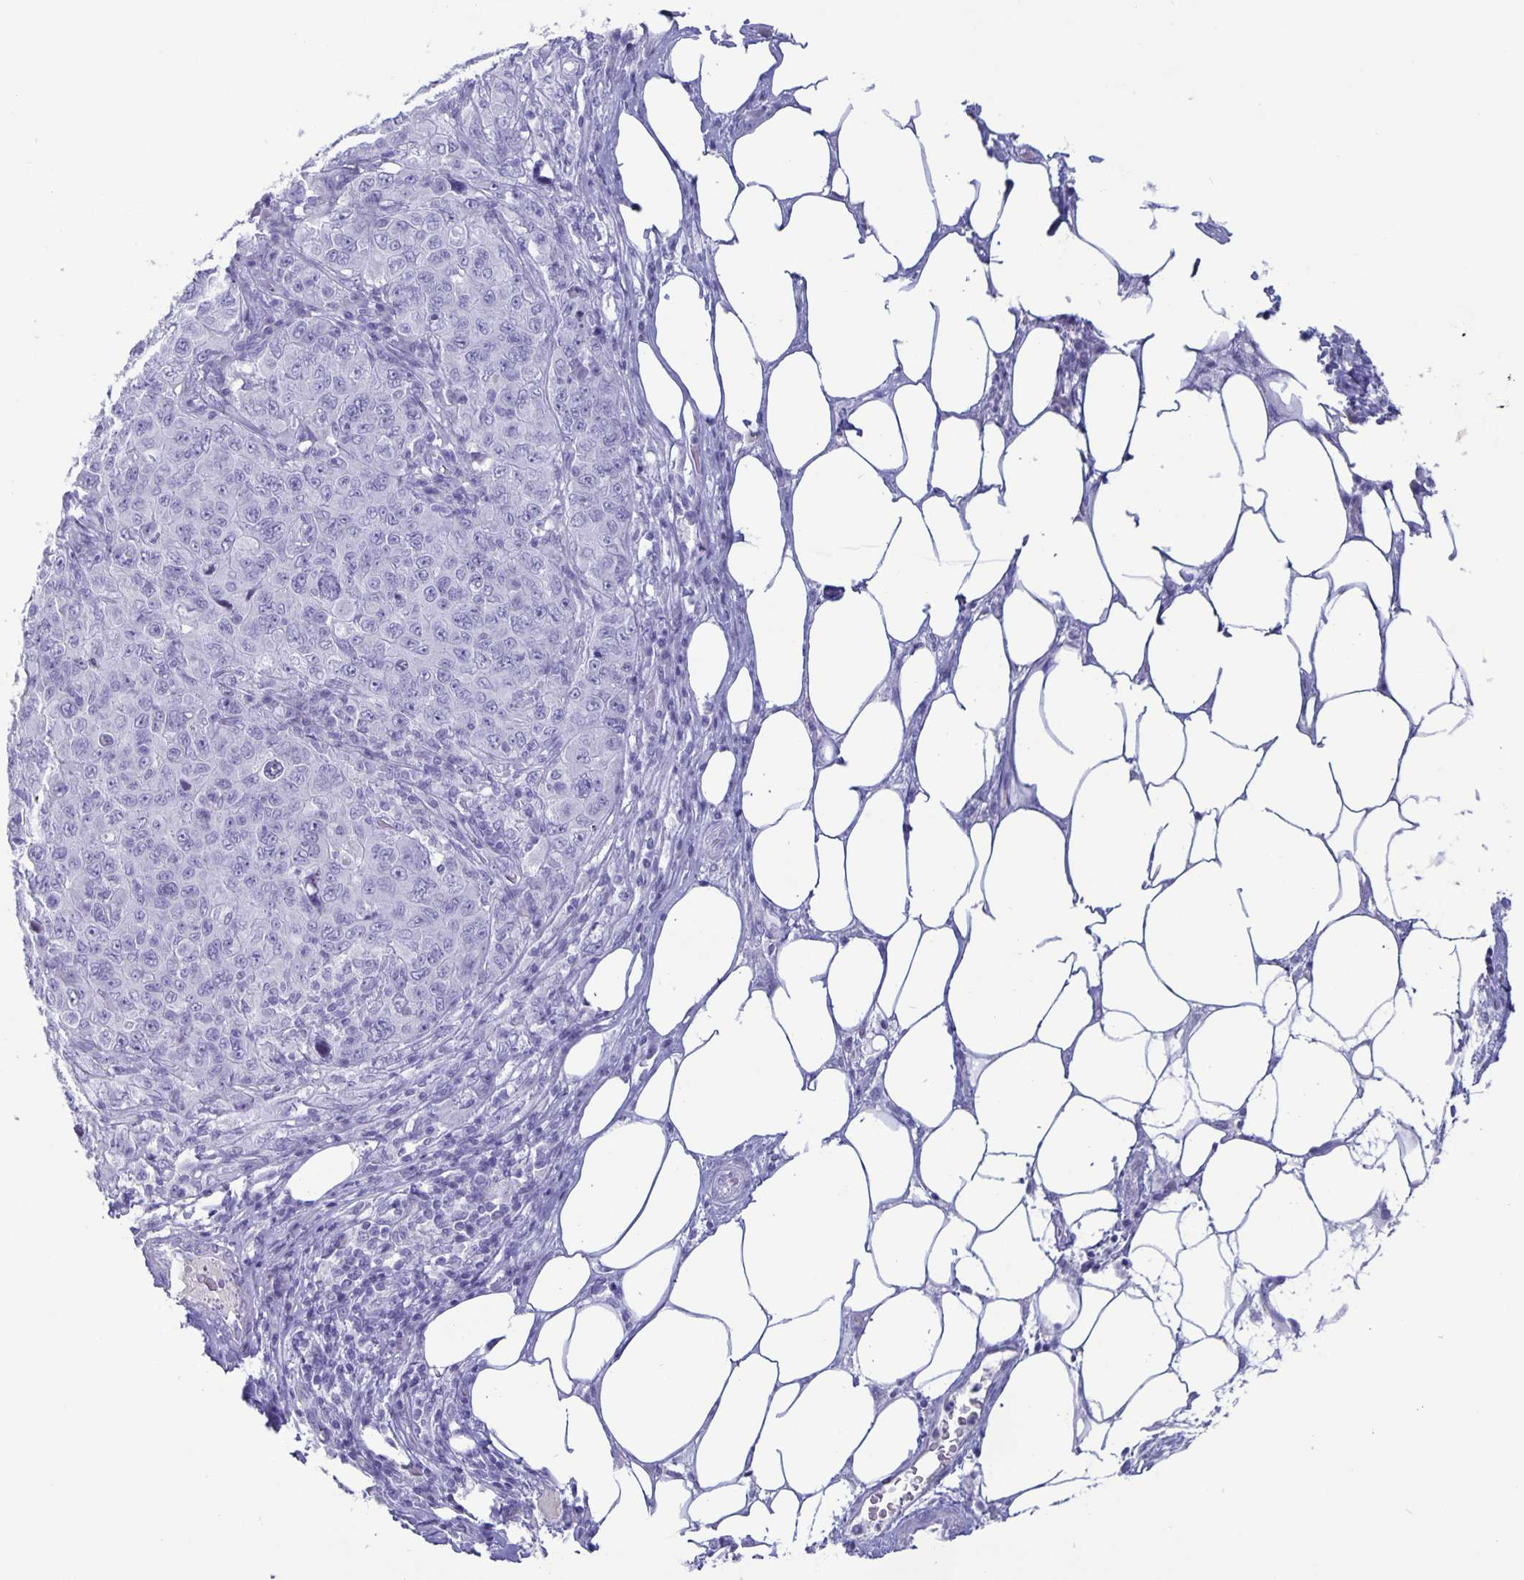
{"staining": {"intensity": "negative", "quantity": "none", "location": "none"}, "tissue": "pancreatic cancer", "cell_type": "Tumor cells", "image_type": "cancer", "snomed": [{"axis": "morphology", "description": "Adenocarcinoma, NOS"}, {"axis": "topography", "description": "Pancreas"}], "caption": "Micrograph shows no significant protein staining in tumor cells of adenocarcinoma (pancreatic). The staining is performed using DAB (3,3'-diaminobenzidine) brown chromogen with nuclei counter-stained in using hematoxylin.", "gene": "BPIFA3", "patient": {"sex": "male", "age": 68}}